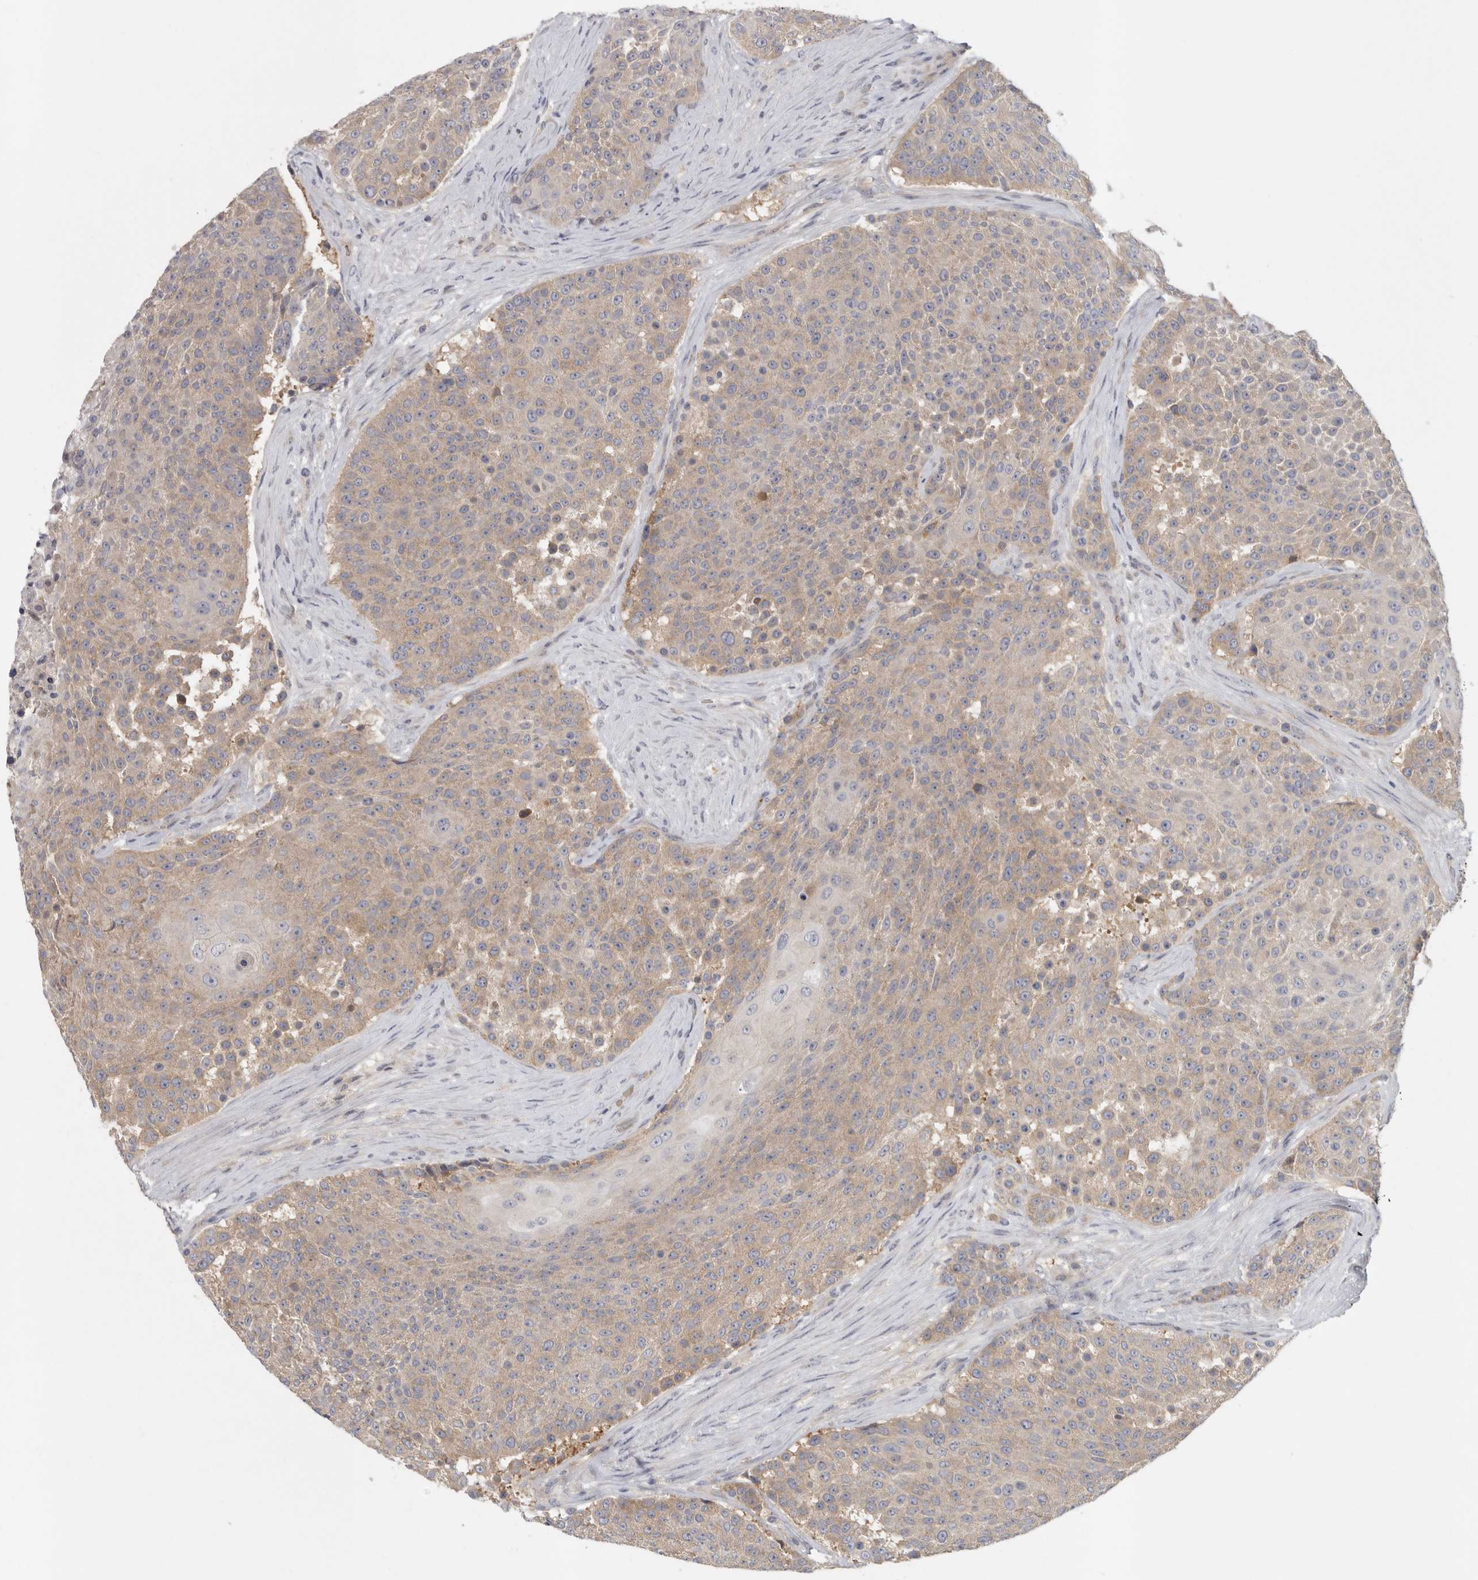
{"staining": {"intensity": "moderate", "quantity": ">75%", "location": "cytoplasmic/membranous"}, "tissue": "urothelial cancer", "cell_type": "Tumor cells", "image_type": "cancer", "snomed": [{"axis": "morphology", "description": "Urothelial carcinoma, High grade"}, {"axis": "topography", "description": "Urinary bladder"}], "caption": "Brown immunohistochemical staining in human urothelial cancer reveals moderate cytoplasmic/membranous positivity in approximately >75% of tumor cells.", "gene": "CFAP298", "patient": {"sex": "female", "age": 63}}